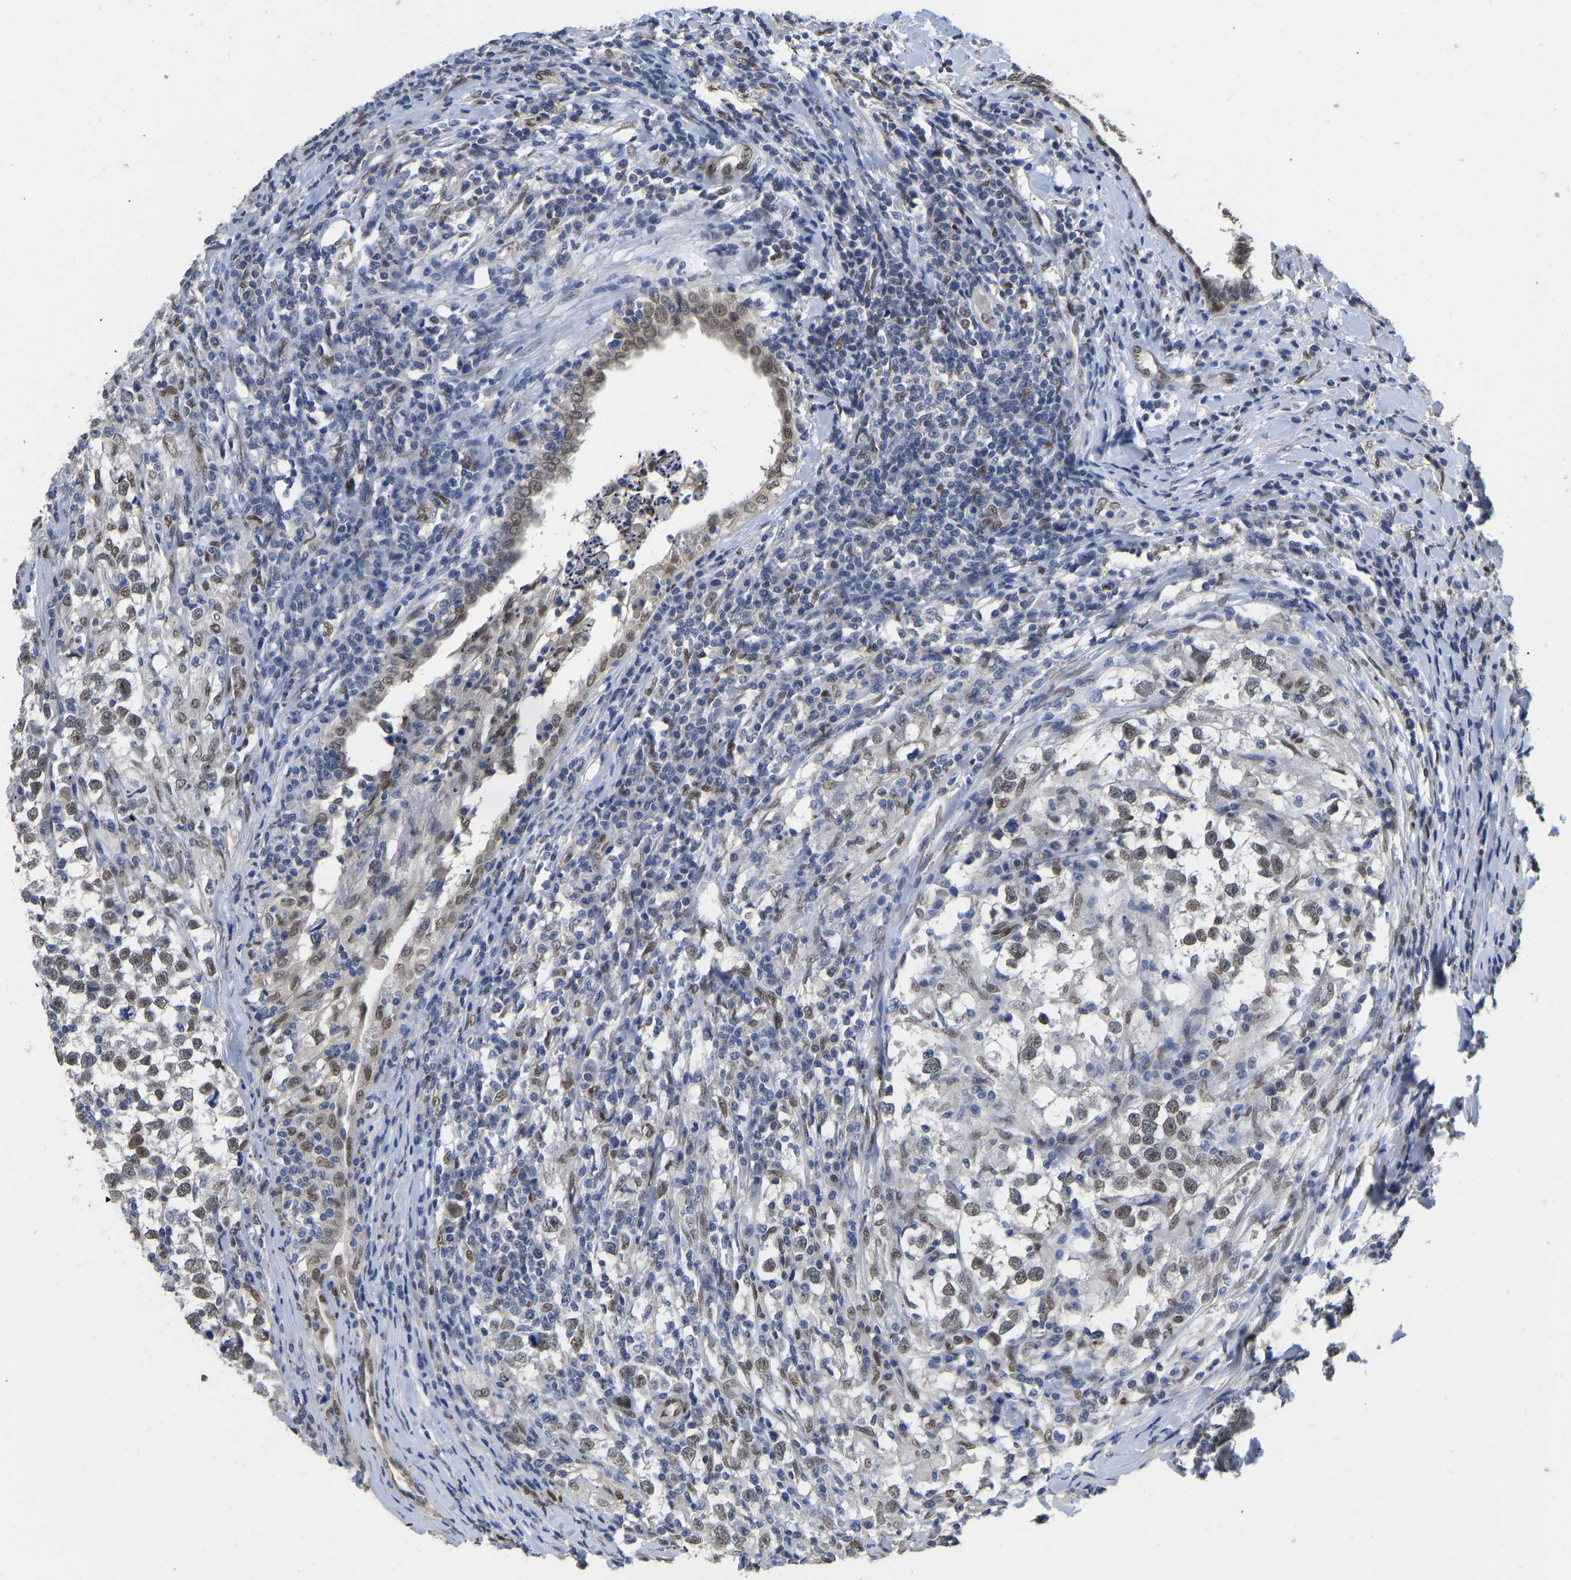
{"staining": {"intensity": "moderate", "quantity": "25%-75%", "location": "nuclear"}, "tissue": "testis cancer", "cell_type": "Tumor cells", "image_type": "cancer", "snomed": [{"axis": "morphology", "description": "Normal tissue, NOS"}, {"axis": "morphology", "description": "Seminoma, NOS"}, {"axis": "topography", "description": "Testis"}], "caption": "A brown stain shows moderate nuclear expression of a protein in human testis cancer (seminoma) tumor cells.", "gene": "QKI", "patient": {"sex": "male", "age": 43}}